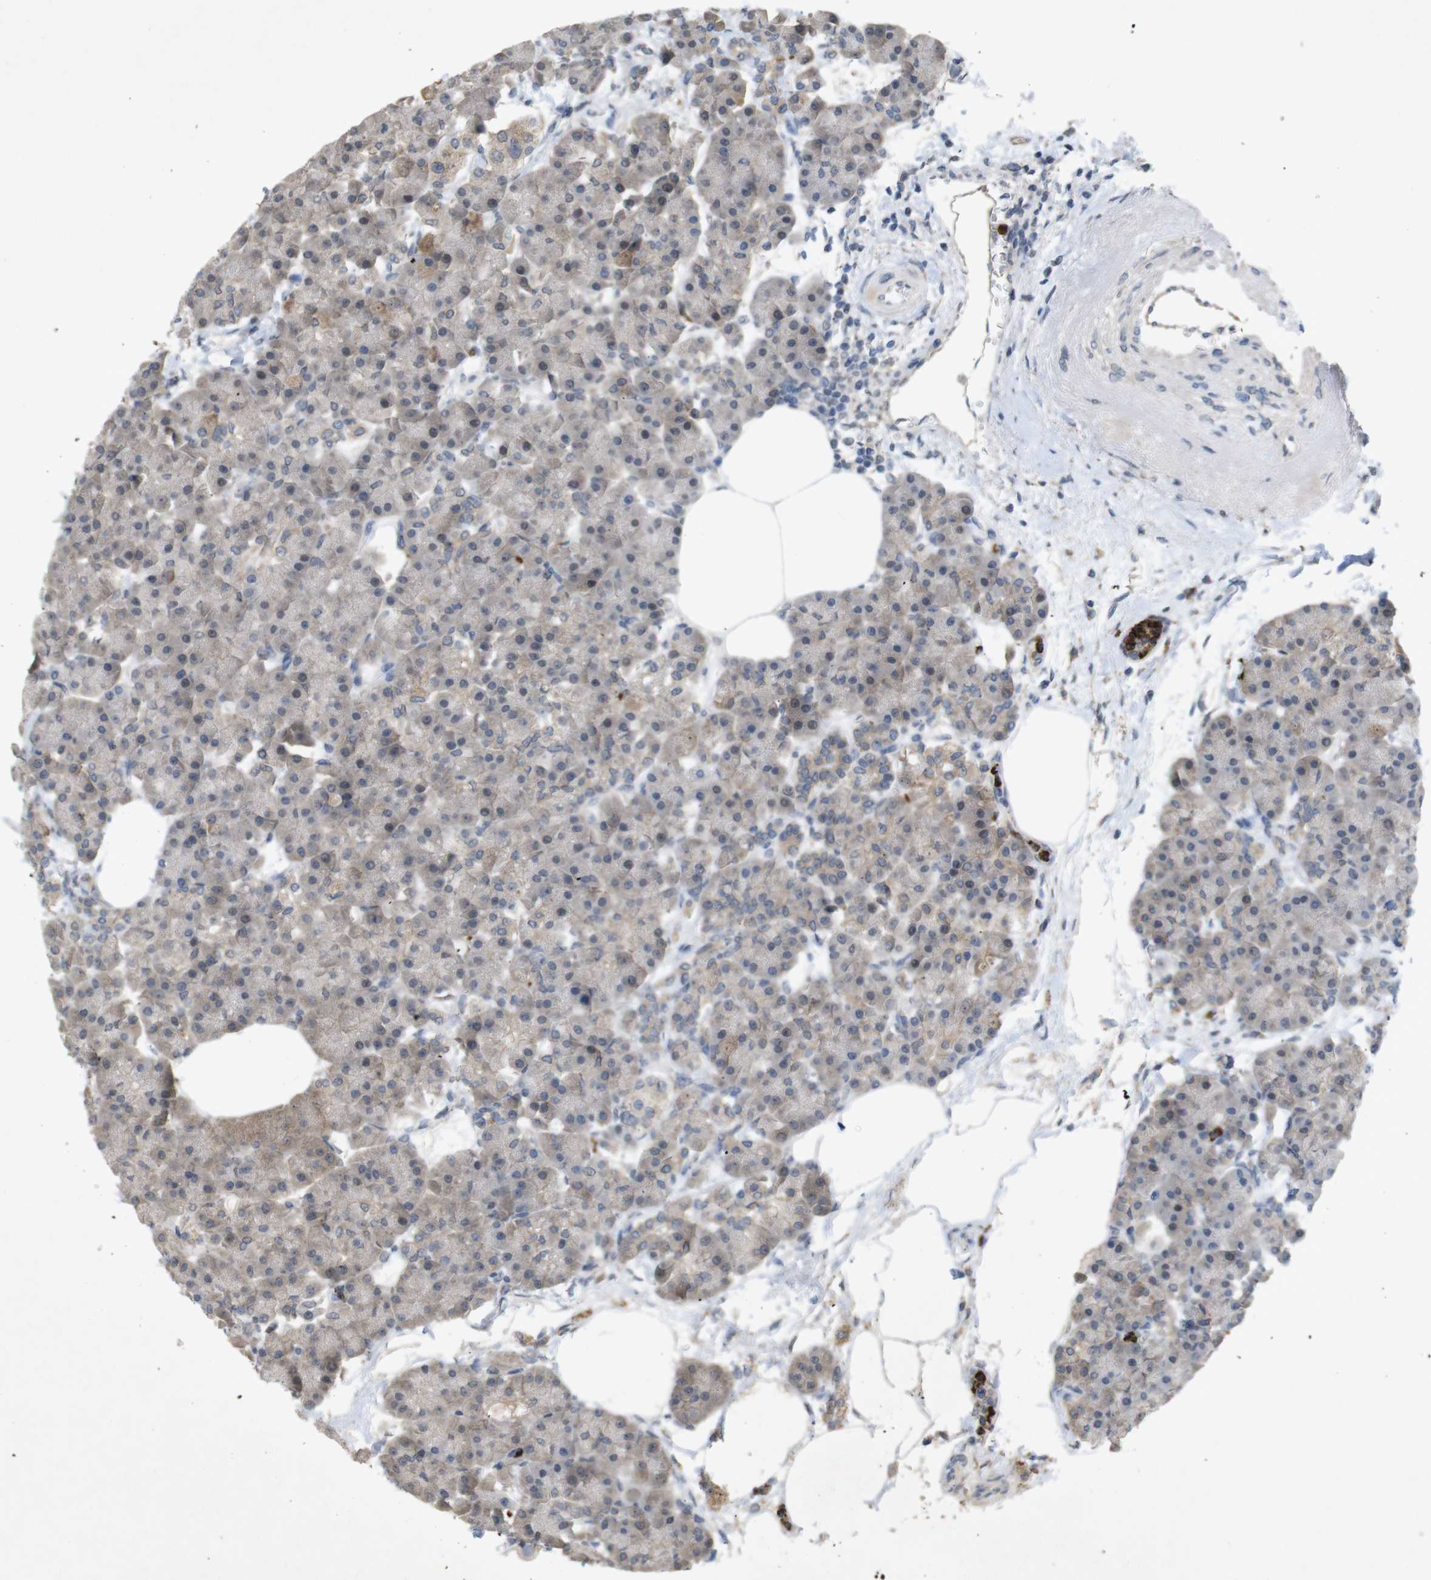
{"staining": {"intensity": "weak", "quantity": "25%-75%", "location": "cytoplasmic/membranous"}, "tissue": "pancreas", "cell_type": "Exocrine glandular cells", "image_type": "normal", "snomed": [{"axis": "morphology", "description": "Normal tissue, NOS"}, {"axis": "topography", "description": "Pancreas"}], "caption": "Exocrine glandular cells exhibit low levels of weak cytoplasmic/membranous staining in about 25%-75% of cells in normal human pancreas. The staining was performed using DAB (3,3'-diaminobenzidine) to visualize the protein expression in brown, while the nuclei were stained in blue with hematoxylin (Magnification: 20x).", "gene": "TSPAN14", "patient": {"sex": "female", "age": 70}}